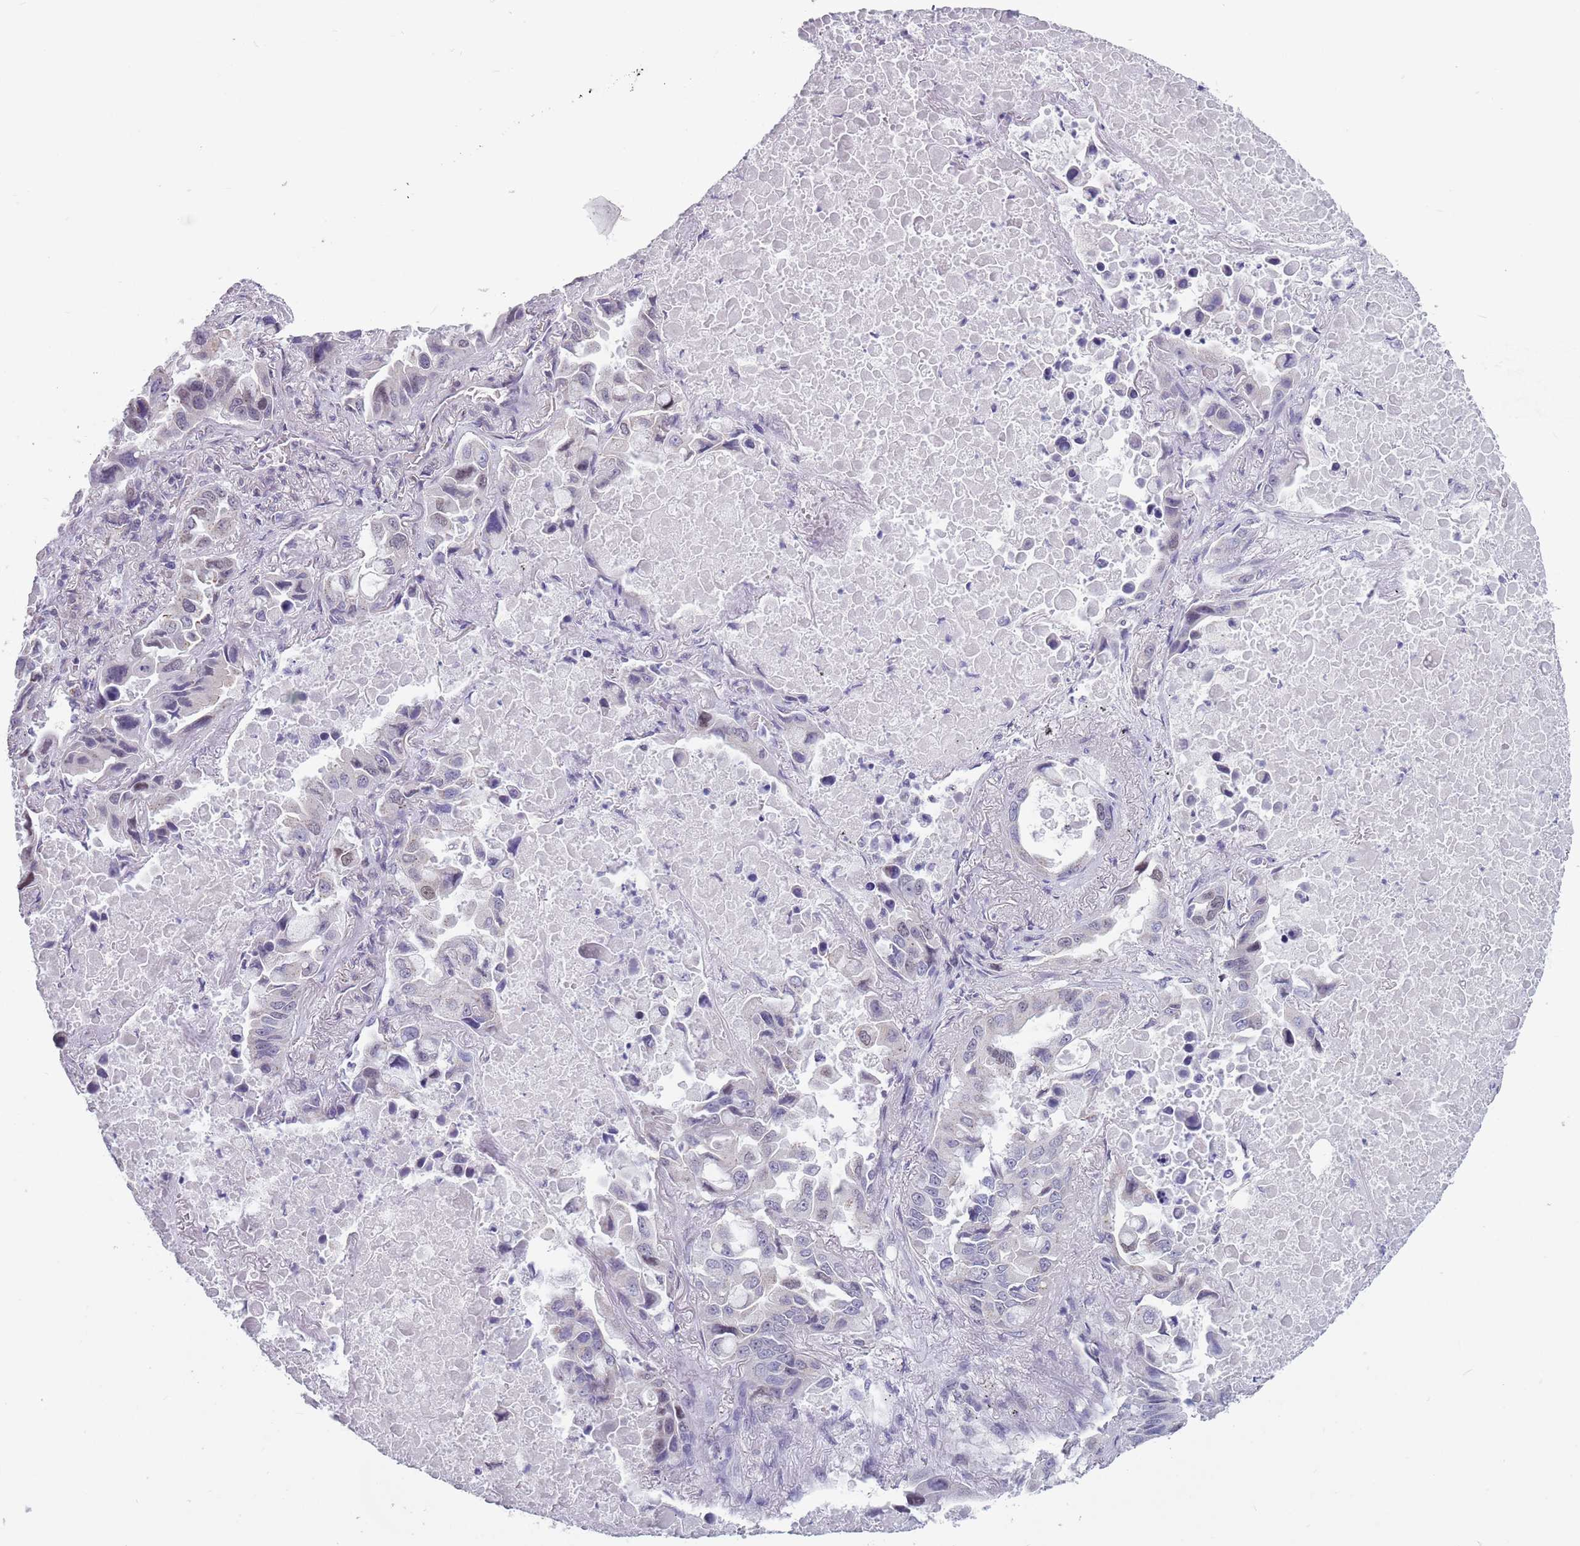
{"staining": {"intensity": "negative", "quantity": "none", "location": "none"}, "tissue": "lung cancer", "cell_type": "Tumor cells", "image_type": "cancer", "snomed": [{"axis": "morphology", "description": "Adenocarcinoma, NOS"}, {"axis": "topography", "description": "Lung"}], "caption": "A micrograph of lung adenocarcinoma stained for a protein displays no brown staining in tumor cells. Brightfield microscopy of IHC stained with DAB (brown) and hematoxylin (blue), captured at high magnification.", "gene": "ZKSCAN2", "patient": {"sex": "male", "age": 64}}